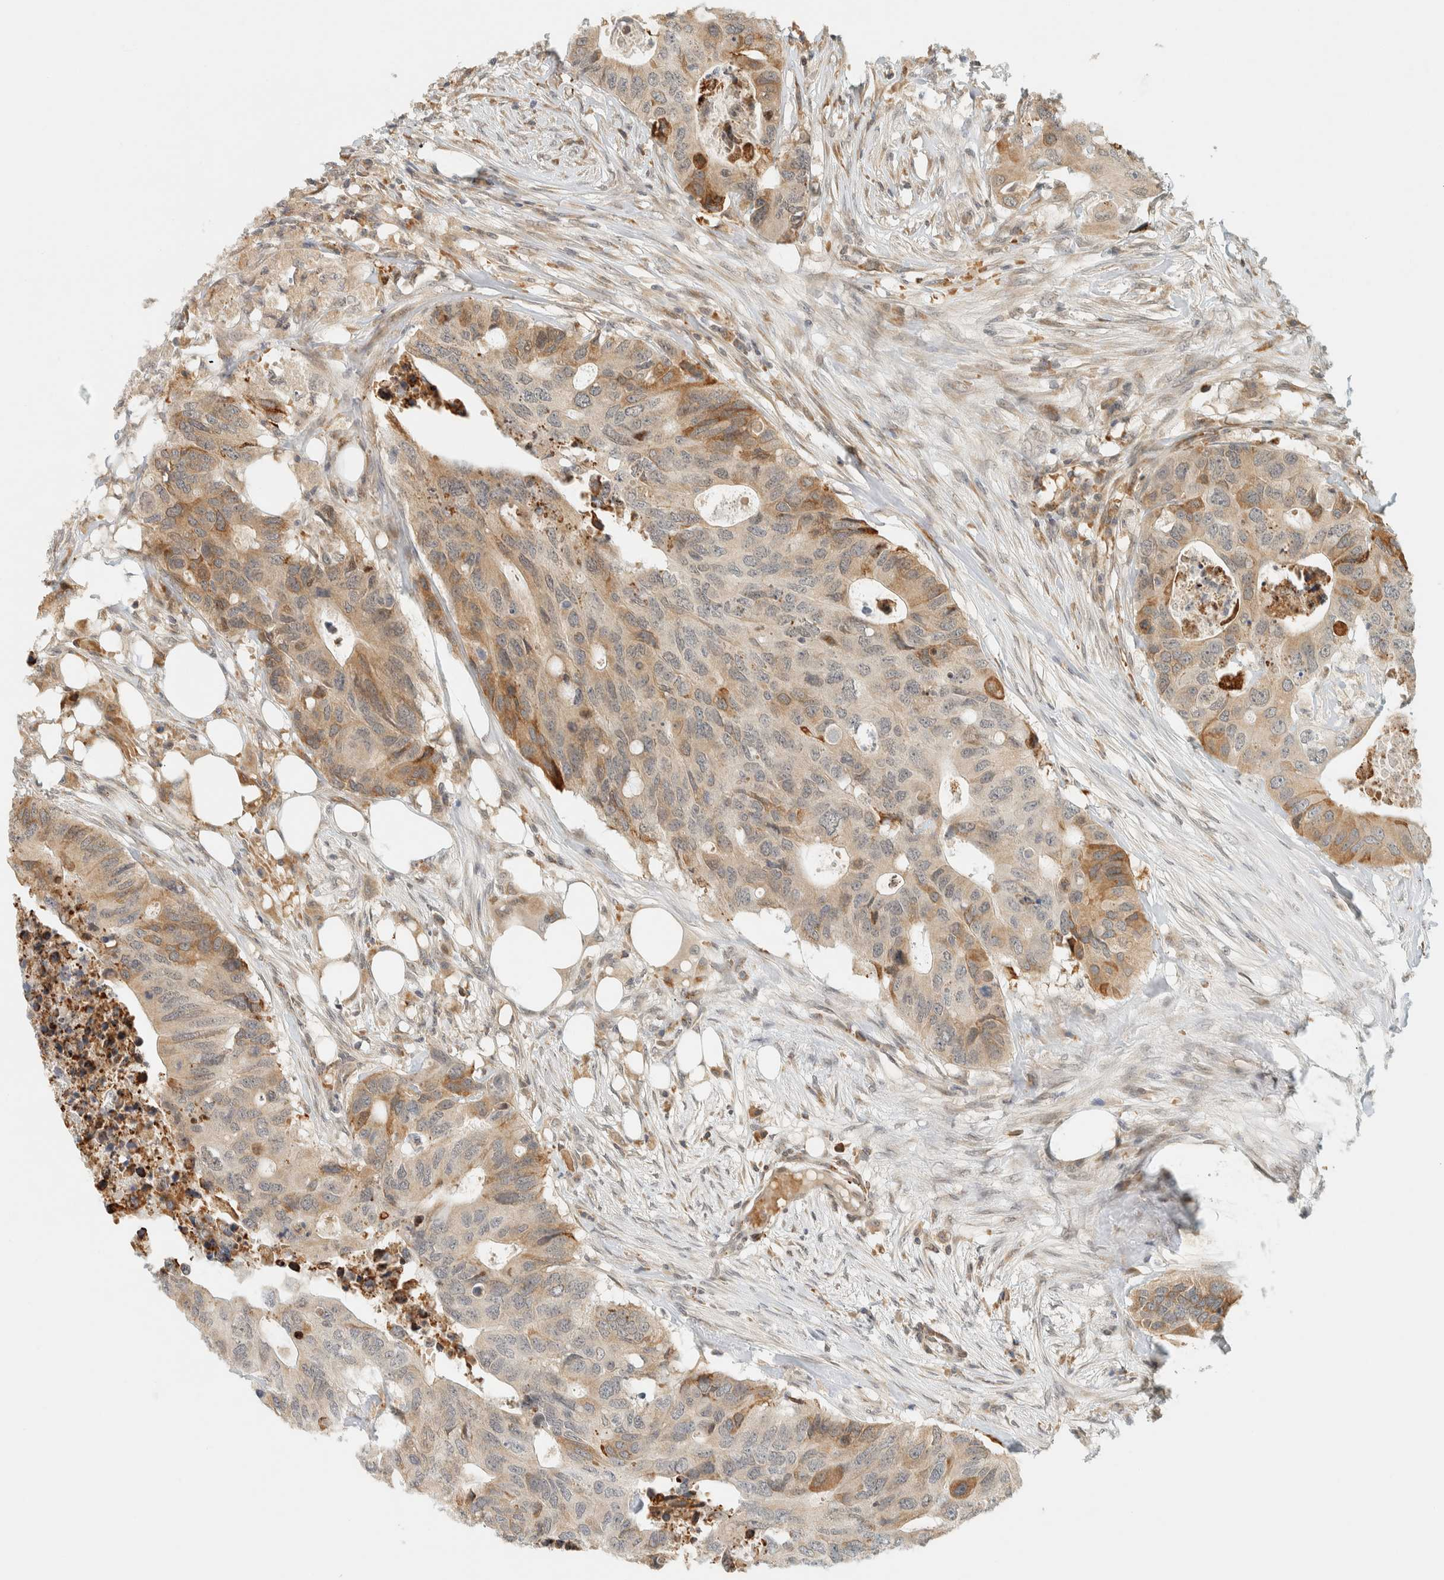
{"staining": {"intensity": "moderate", "quantity": "<25%", "location": "cytoplasmic/membranous"}, "tissue": "colorectal cancer", "cell_type": "Tumor cells", "image_type": "cancer", "snomed": [{"axis": "morphology", "description": "Adenocarcinoma, NOS"}, {"axis": "topography", "description": "Colon"}], "caption": "Adenocarcinoma (colorectal) stained with immunohistochemistry reveals moderate cytoplasmic/membranous positivity in about <25% of tumor cells. (DAB IHC, brown staining for protein, blue staining for nuclei).", "gene": "ITPRID1", "patient": {"sex": "male", "age": 71}}